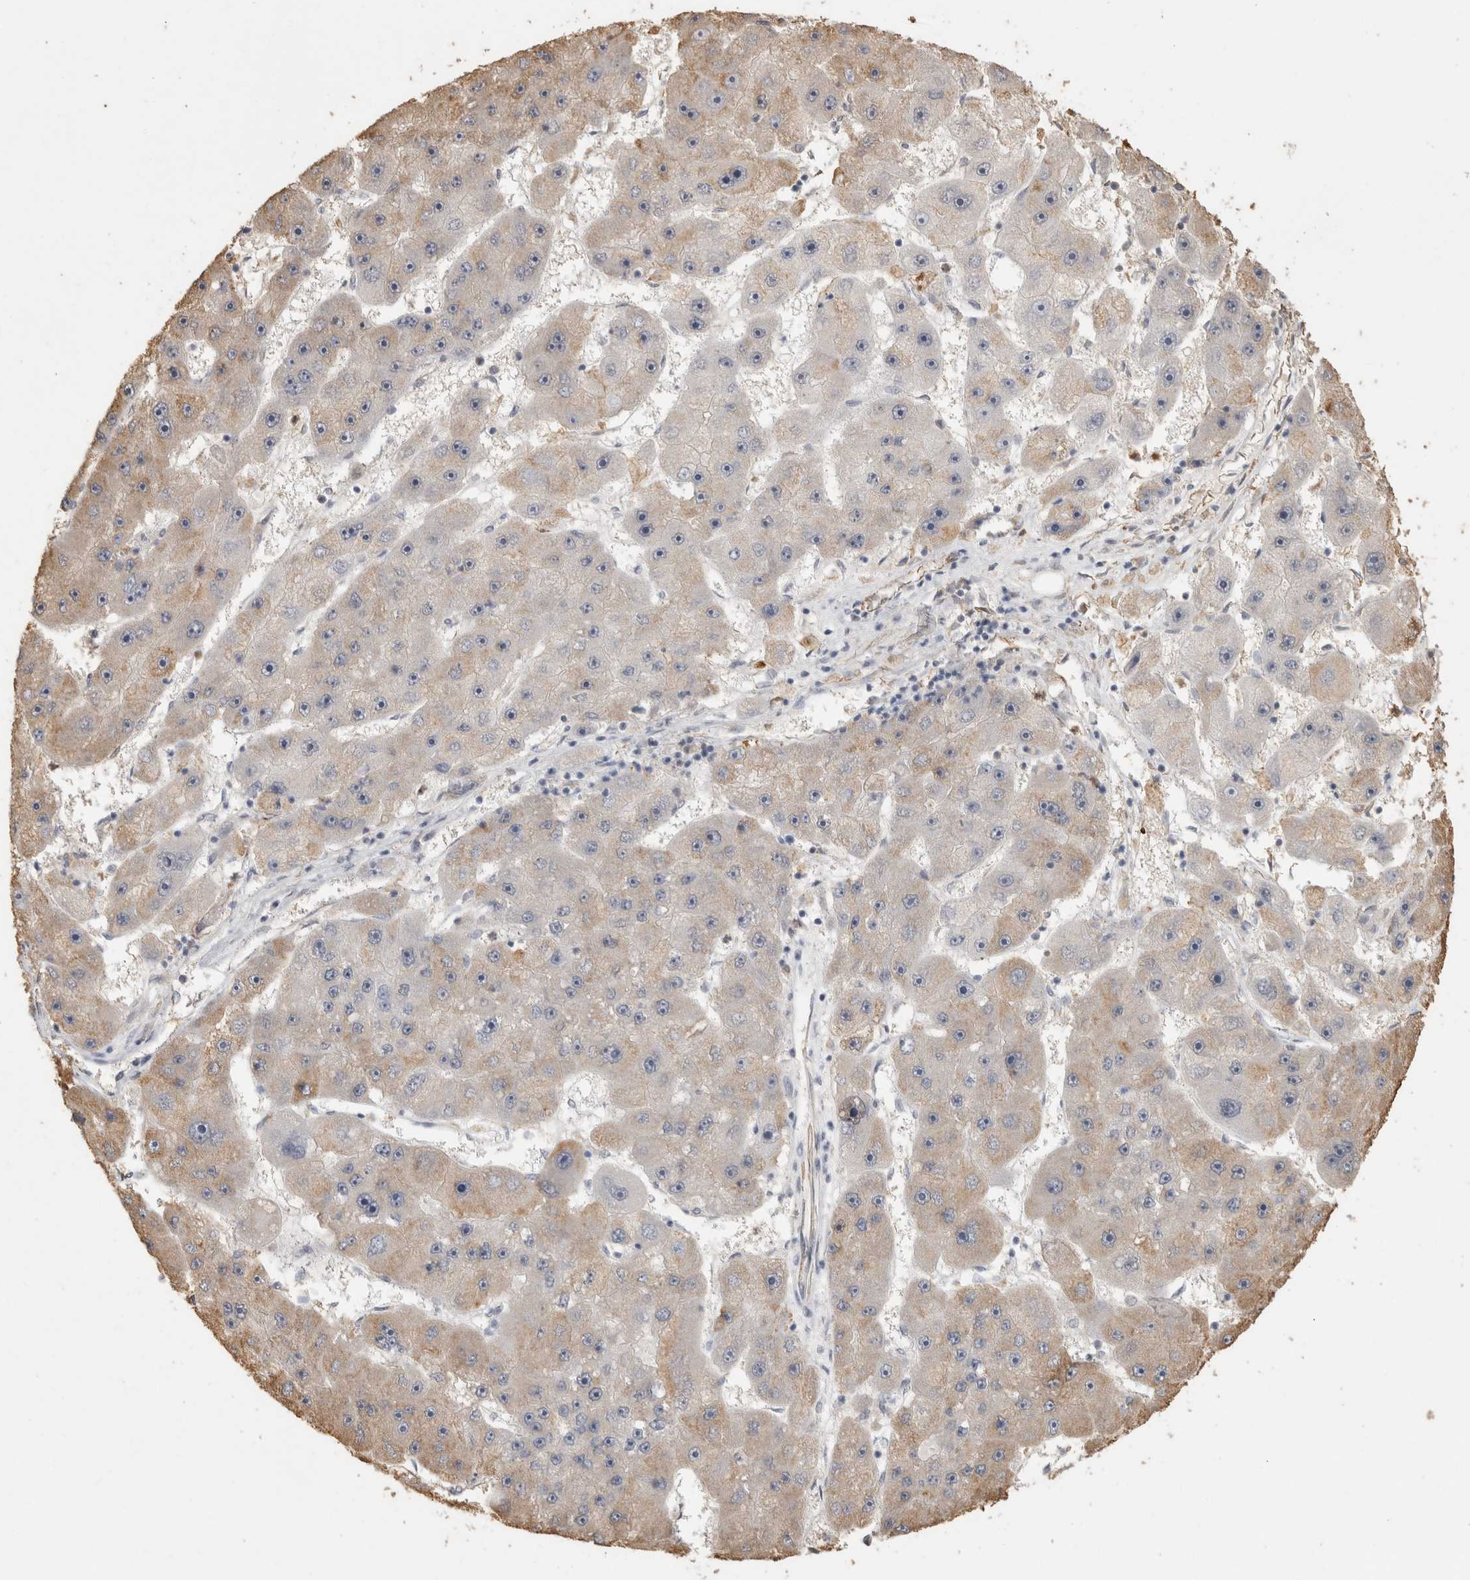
{"staining": {"intensity": "weak", "quantity": "<25%", "location": "cytoplasmic/membranous"}, "tissue": "liver cancer", "cell_type": "Tumor cells", "image_type": "cancer", "snomed": [{"axis": "morphology", "description": "Carcinoma, Hepatocellular, NOS"}, {"axis": "topography", "description": "Liver"}], "caption": "Protein analysis of liver cancer (hepatocellular carcinoma) reveals no significant positivity in tumor cells.", "gene": "REPS2", "patient": {"sex": "female", "age": 61}}